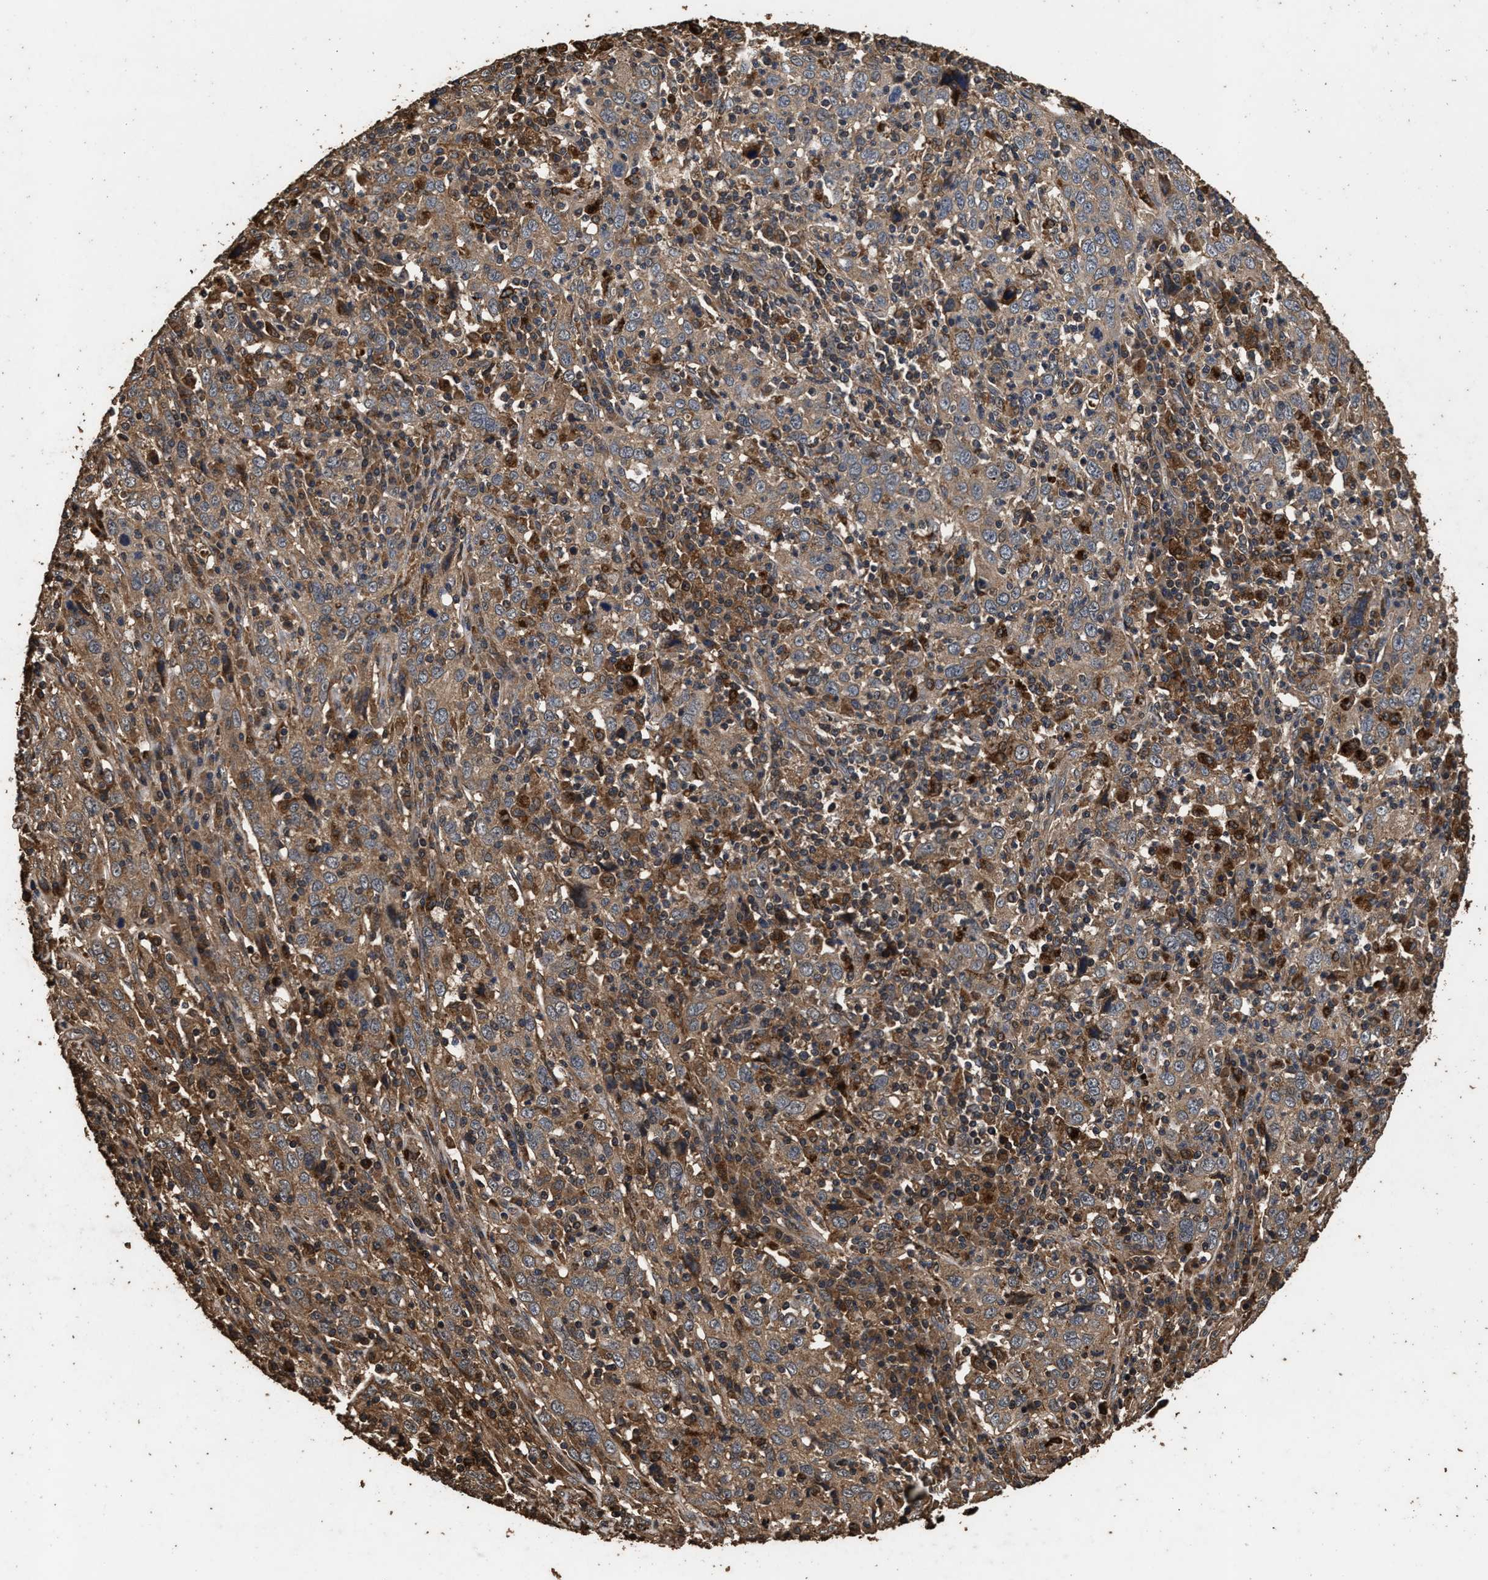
{"staining": {"intensity": "moderate", "quantity": ">75%", "location": "cytoplasmic/membranous"}, "tissue": "cervical cancer", "cell_type": "Tumor cells", "image_type": "cancer", "snomed": [{"axis": "morphology", "description": "Squamous cell carcinoma, NOS"}, {"axis": "topography", "description": "Cervix"}], "caption": "The photomicrograph shows a brown stain indicating the presence of a protein in the cytoplasmic/membranous of tumor cells in cervical cancer (squamous cell carcinoma).", "gene": "KYAT1", "patient": {"sex": "female", "age": 46}}